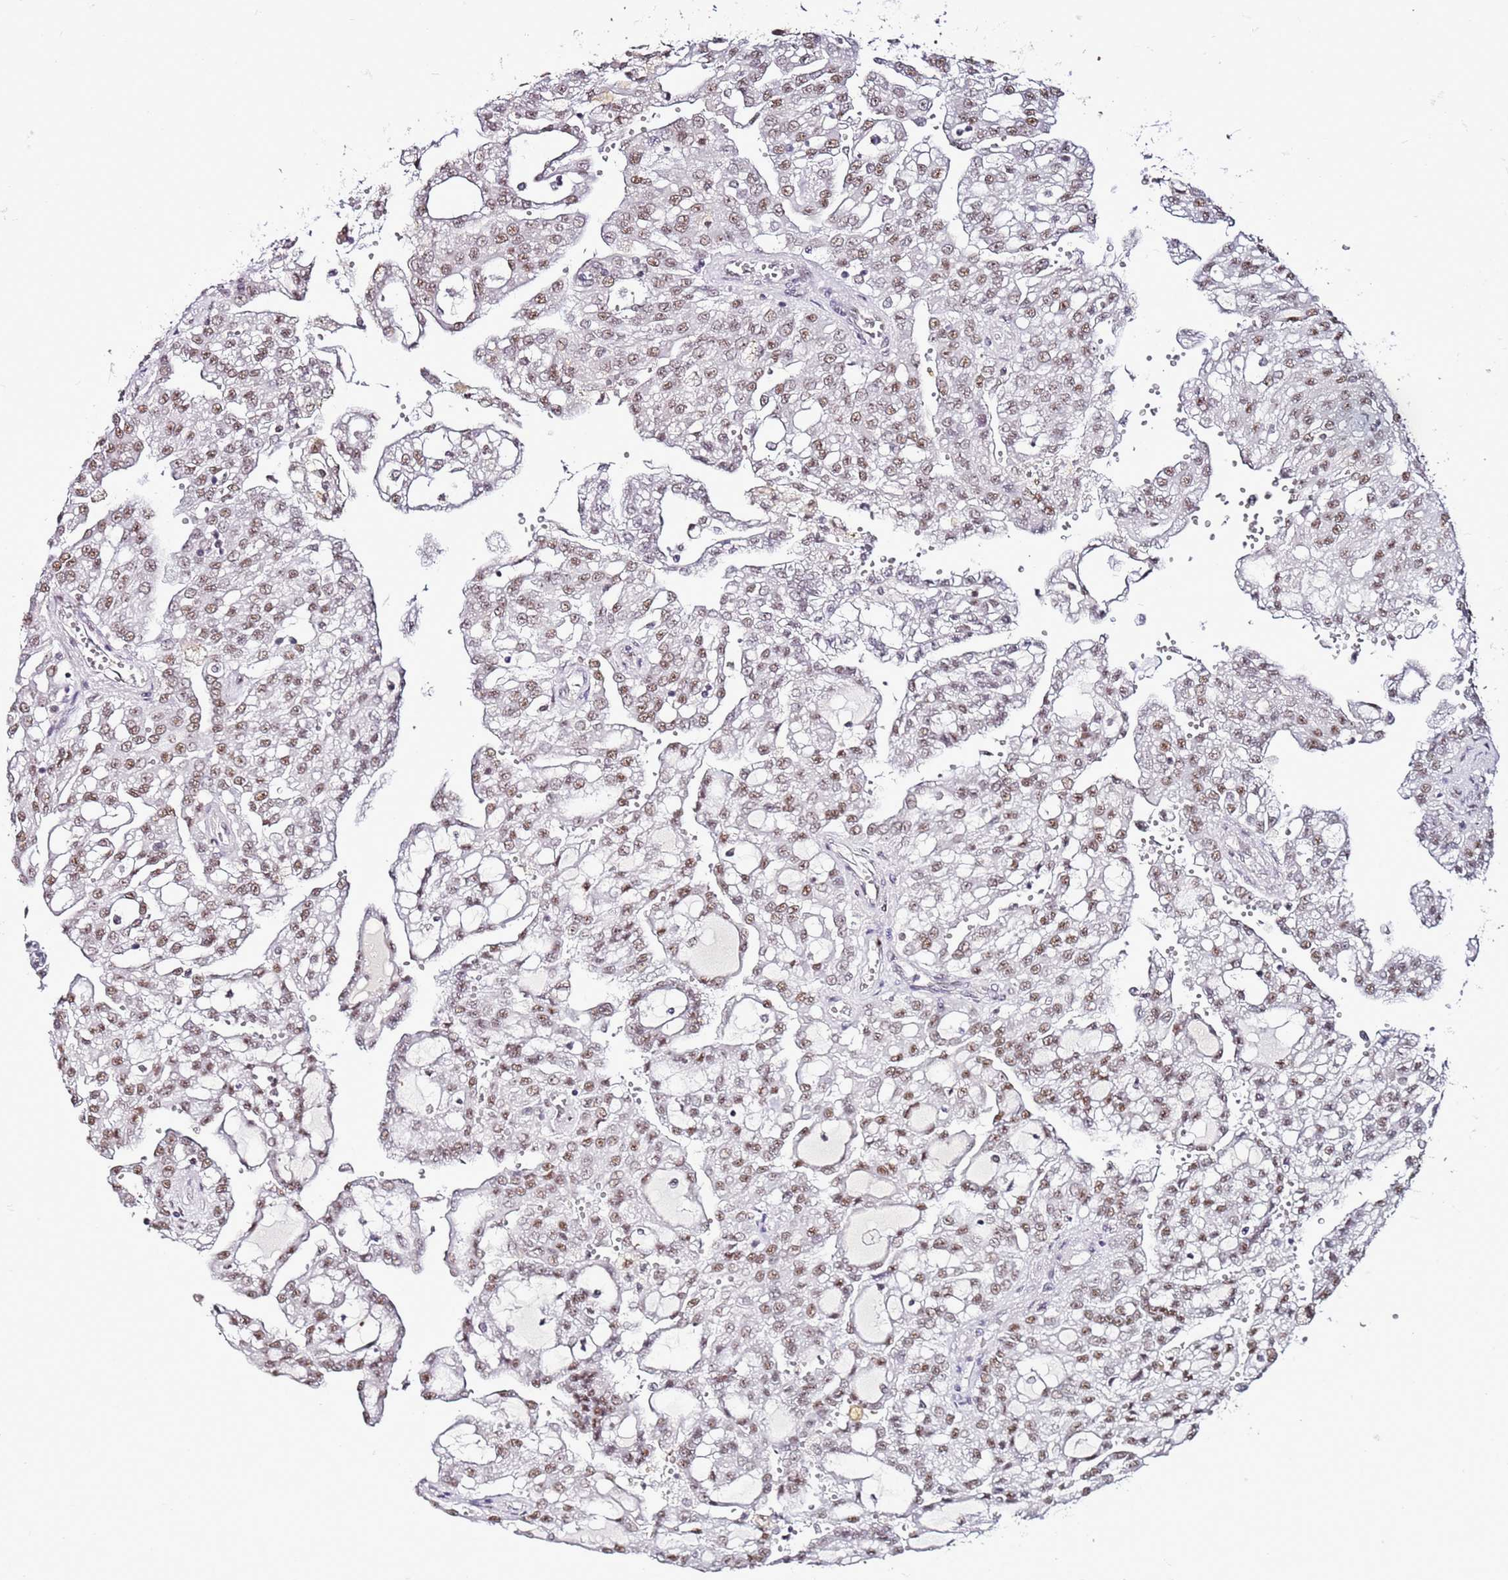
{"staining": {"intensity": "moderate", "quantity": ">75%", "location": "nuclear"}, "tissue": "renal cancer", "cell_type": "Tumor cells", "image_type": "cancer", "snomed": [{"axis": "morphology", "description": "Adenocarcinoma, NOS"}, {"axis": "topography", "description": "Kidney"}], "caption": "IHC (DAB) staining of renal adenocarcinoma demonstrates moderate nuclear protein positivity in approximately >75% of tumor cells.", "gene": "PSMA7", "patient": {"sex": "male", "age": 63}}